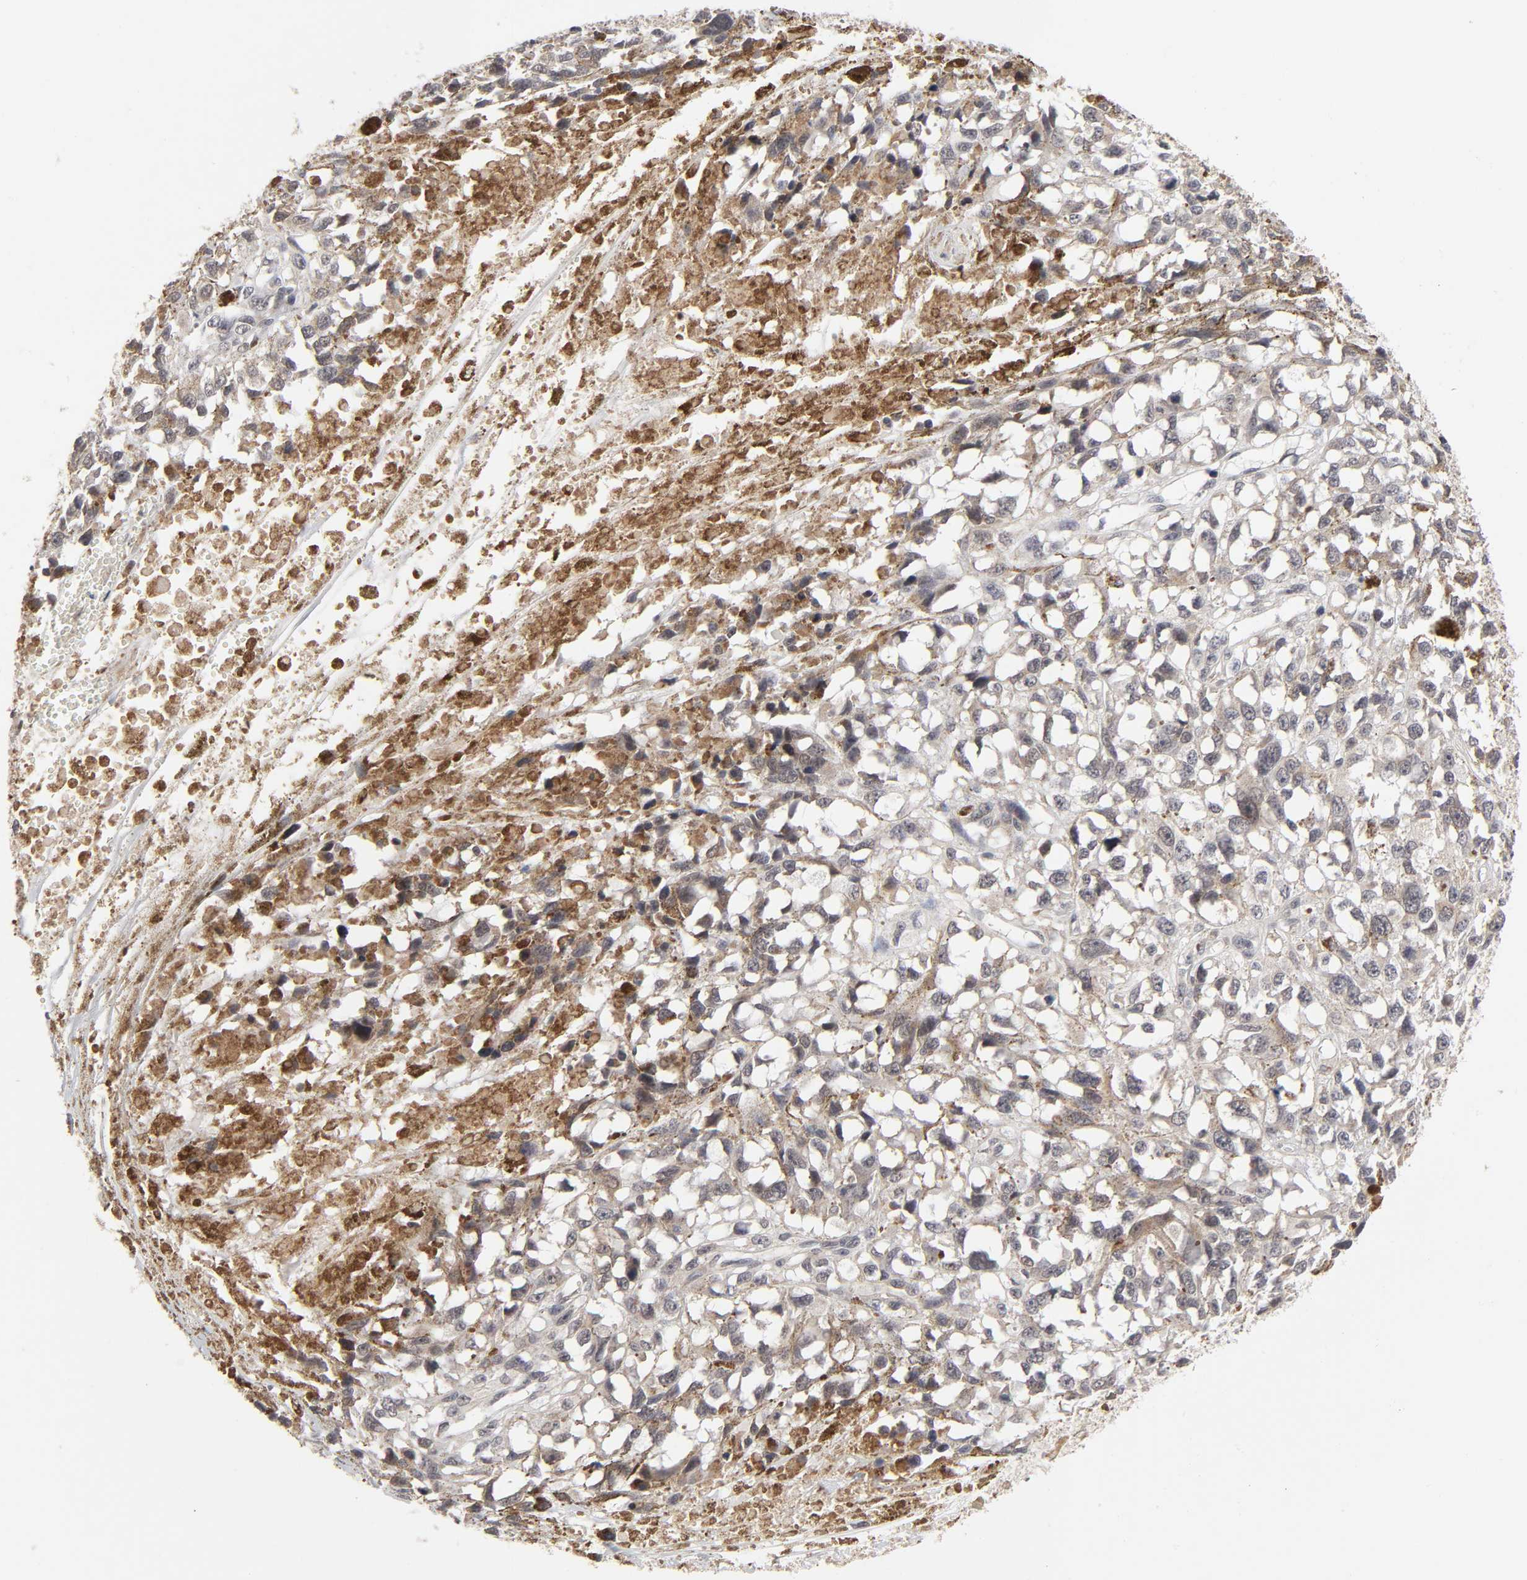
{"staining": {"intensity": "weak", "quantity": "25%-75%", "location": "cytoplasmic/membranous"}, "tissue": "melanoma", "cell_type": "Tumor cells", "image_type": "cancer", "snomed": [{"axis": "morphology", "description": "Malignant melanoma, Metastatic site"}, {"axis": "topography", "description": "Lymph node"}], "caption": "About 25%-75% of tumor cells in melanoma show weak cytoplasmic/membranous protein expression as visualized by brown immunohistochemical staining.", "gene": "AUH", "patient": {"sex": "male", "age": 59}}